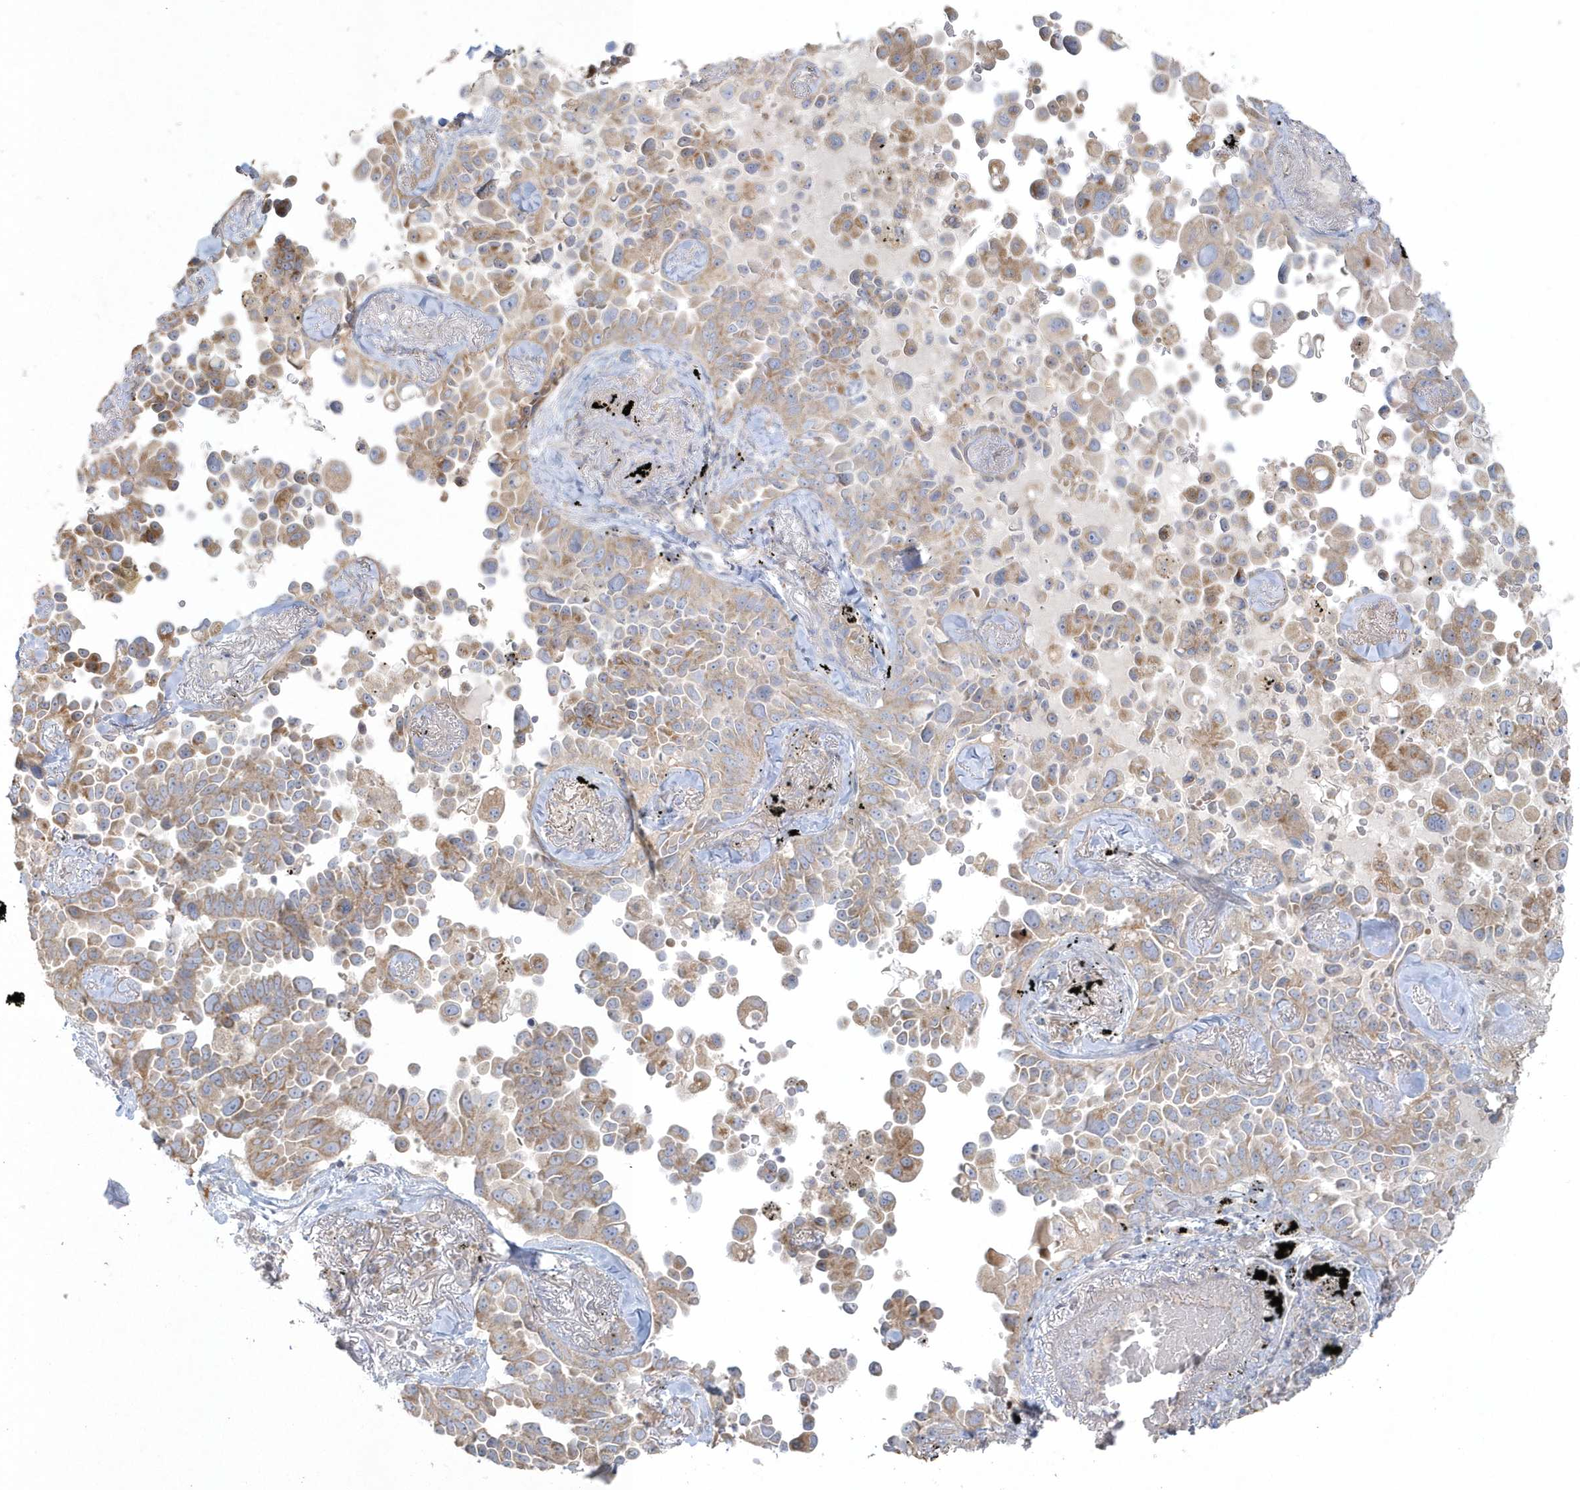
{"staining": {"intensity": "moderate", "quantity": "<25%", "location": "cytoplasmic/membranous"}, "tissue": "lung cancer", "cell_type": "Tumor cells", "image_type": "cancer", "snomed": [{"axis": "morphology", "description": "Adenocarcinoma, NOS"}, {"axis": "topography", "description": "Lung"}], "caption": "Protein staining shows moderate cytoplasmic/membranous staining in approximately <25% of tumor cells in lung adenocarcinoma.", "gene": "BLTP3A", "patient": {"sex": "female", "age": 67}}